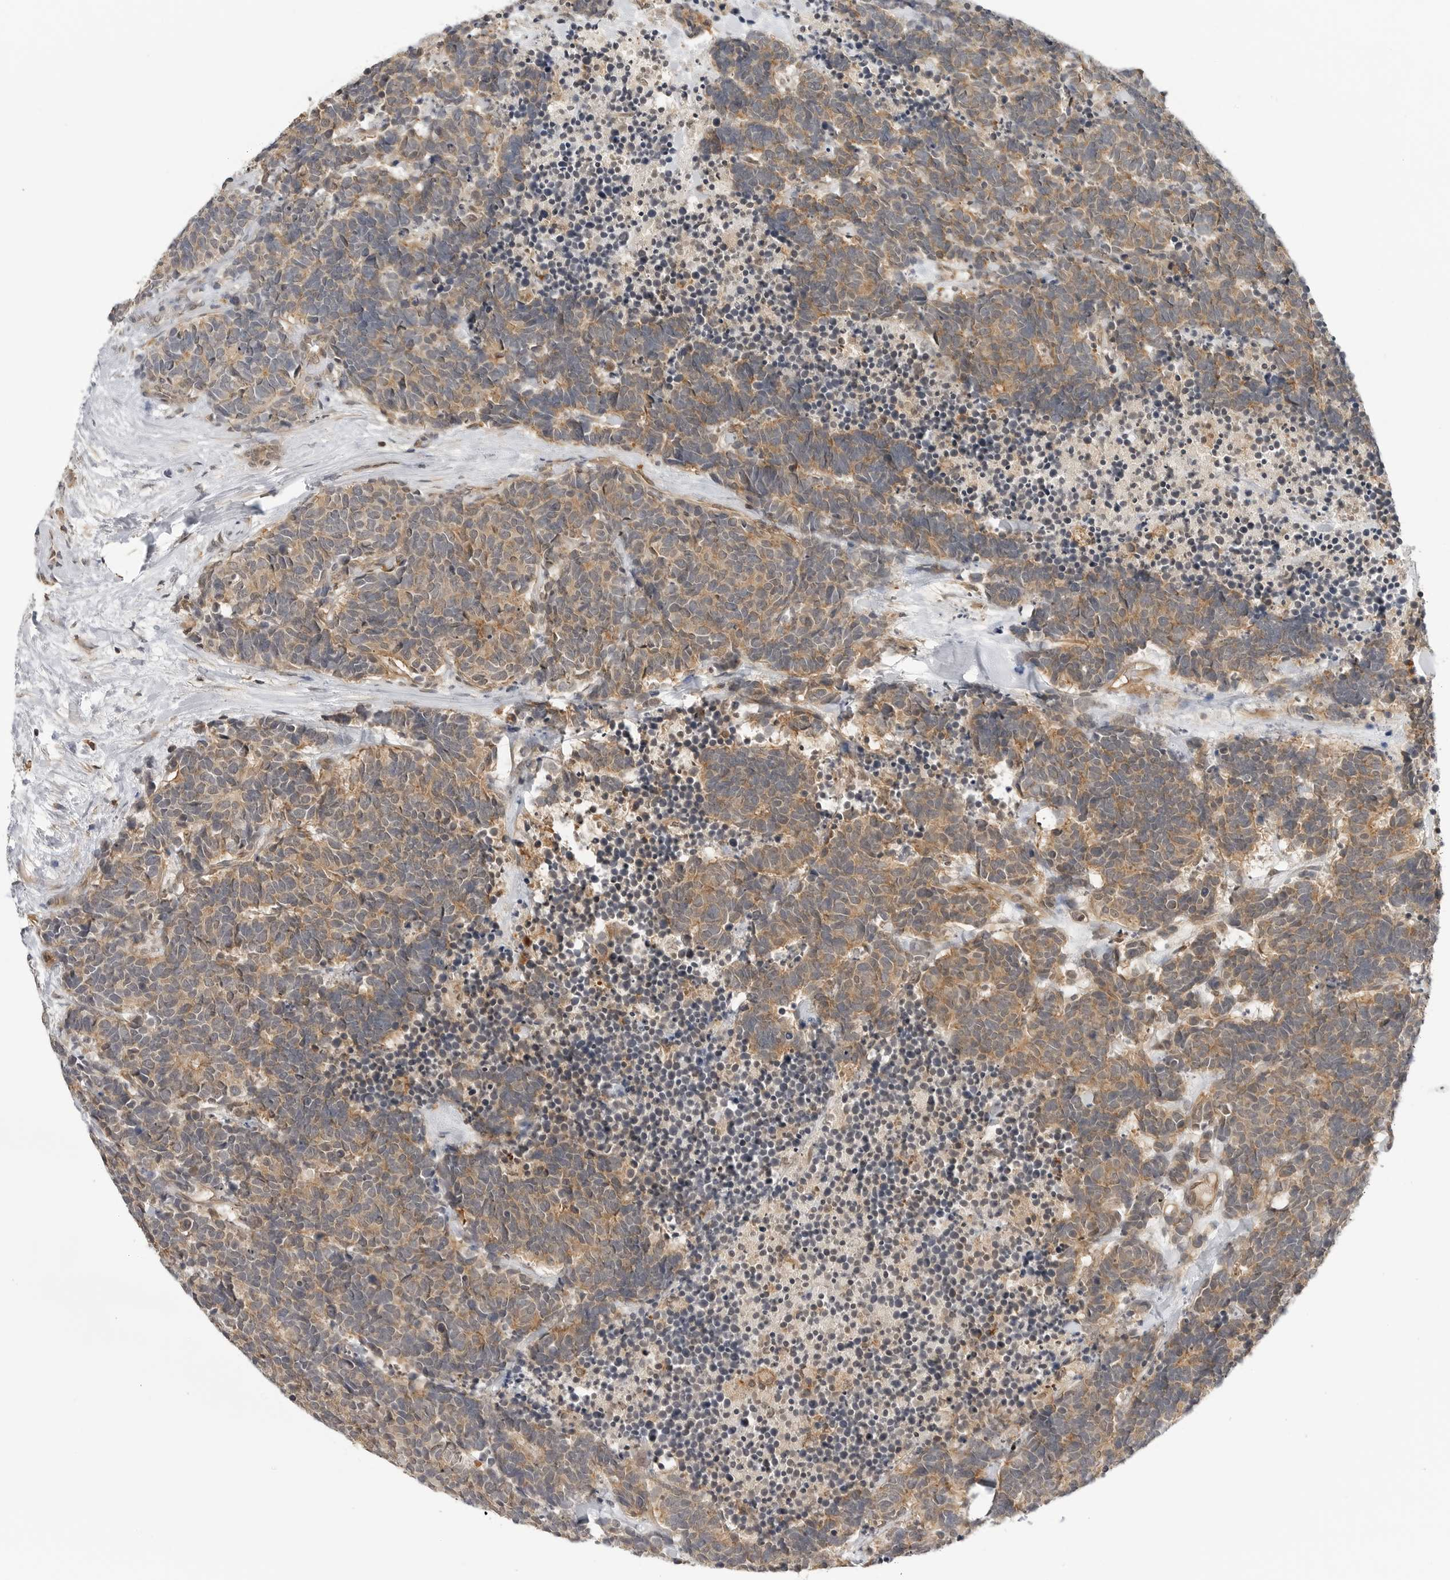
{"staining": {"intensity": "moderate", "quantity": ">75%", "location": "cytoplasmic/membranous"}, "tissue": "carcinoid", "cell_type": "Tumor cells", "image_type": "cancer", "snomed": [{"axis": "morphology", "description": "Carcinoma, NOS"}, {"axis": "morphology", "description": "Carcinoid, malignant, NOS"}, {"axis": "topography", "description": "Urinary bladder"}], "caption": "This is a micrograph of immunohistochemistry staining of carcinoid, which shows moderate staining in the cytoplasmic/membranous of tumor cells.", "gene": "MAP2K5", "patient": {"sex": "male", "age": 57}}